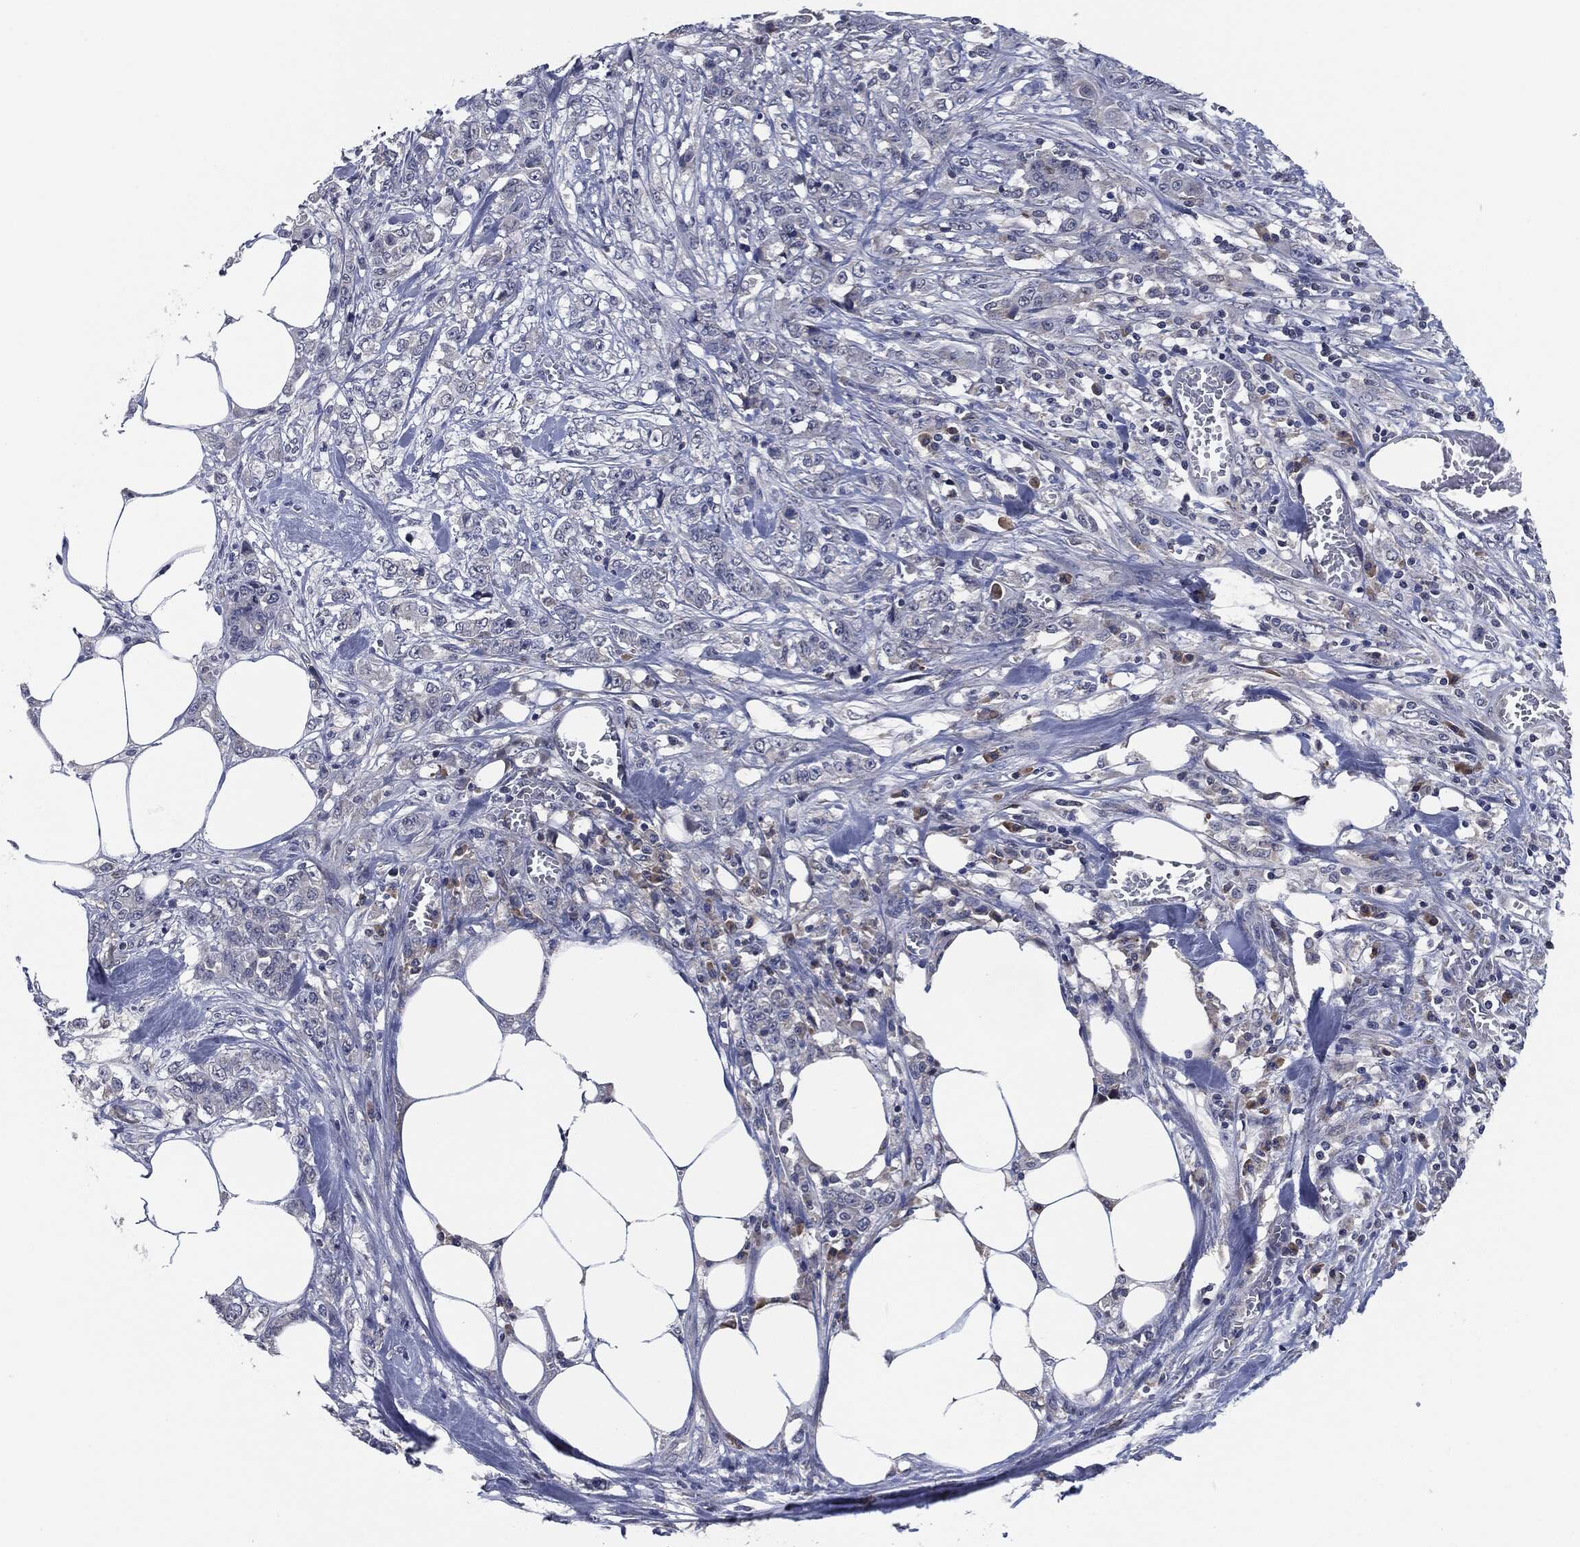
{"staining": {"intensity": "negative", "quantity": "none", "location": "none"}, "tissue": "colorectal cancer", "cell_type": "Tumor cells", "image_type": "cancer", "snomed": [{"axis": "morphology", "description": "Adenocarcinoma, NOS"}, {"axis": "topography", "description": "Colon"}], "caption": "Colorectal adenocarcinoma was stained to show a protein in brown. There is no significant positivity in tumor cells.", "gene": "IL2RG", "patient": {"sex": "female", "age": 48}}